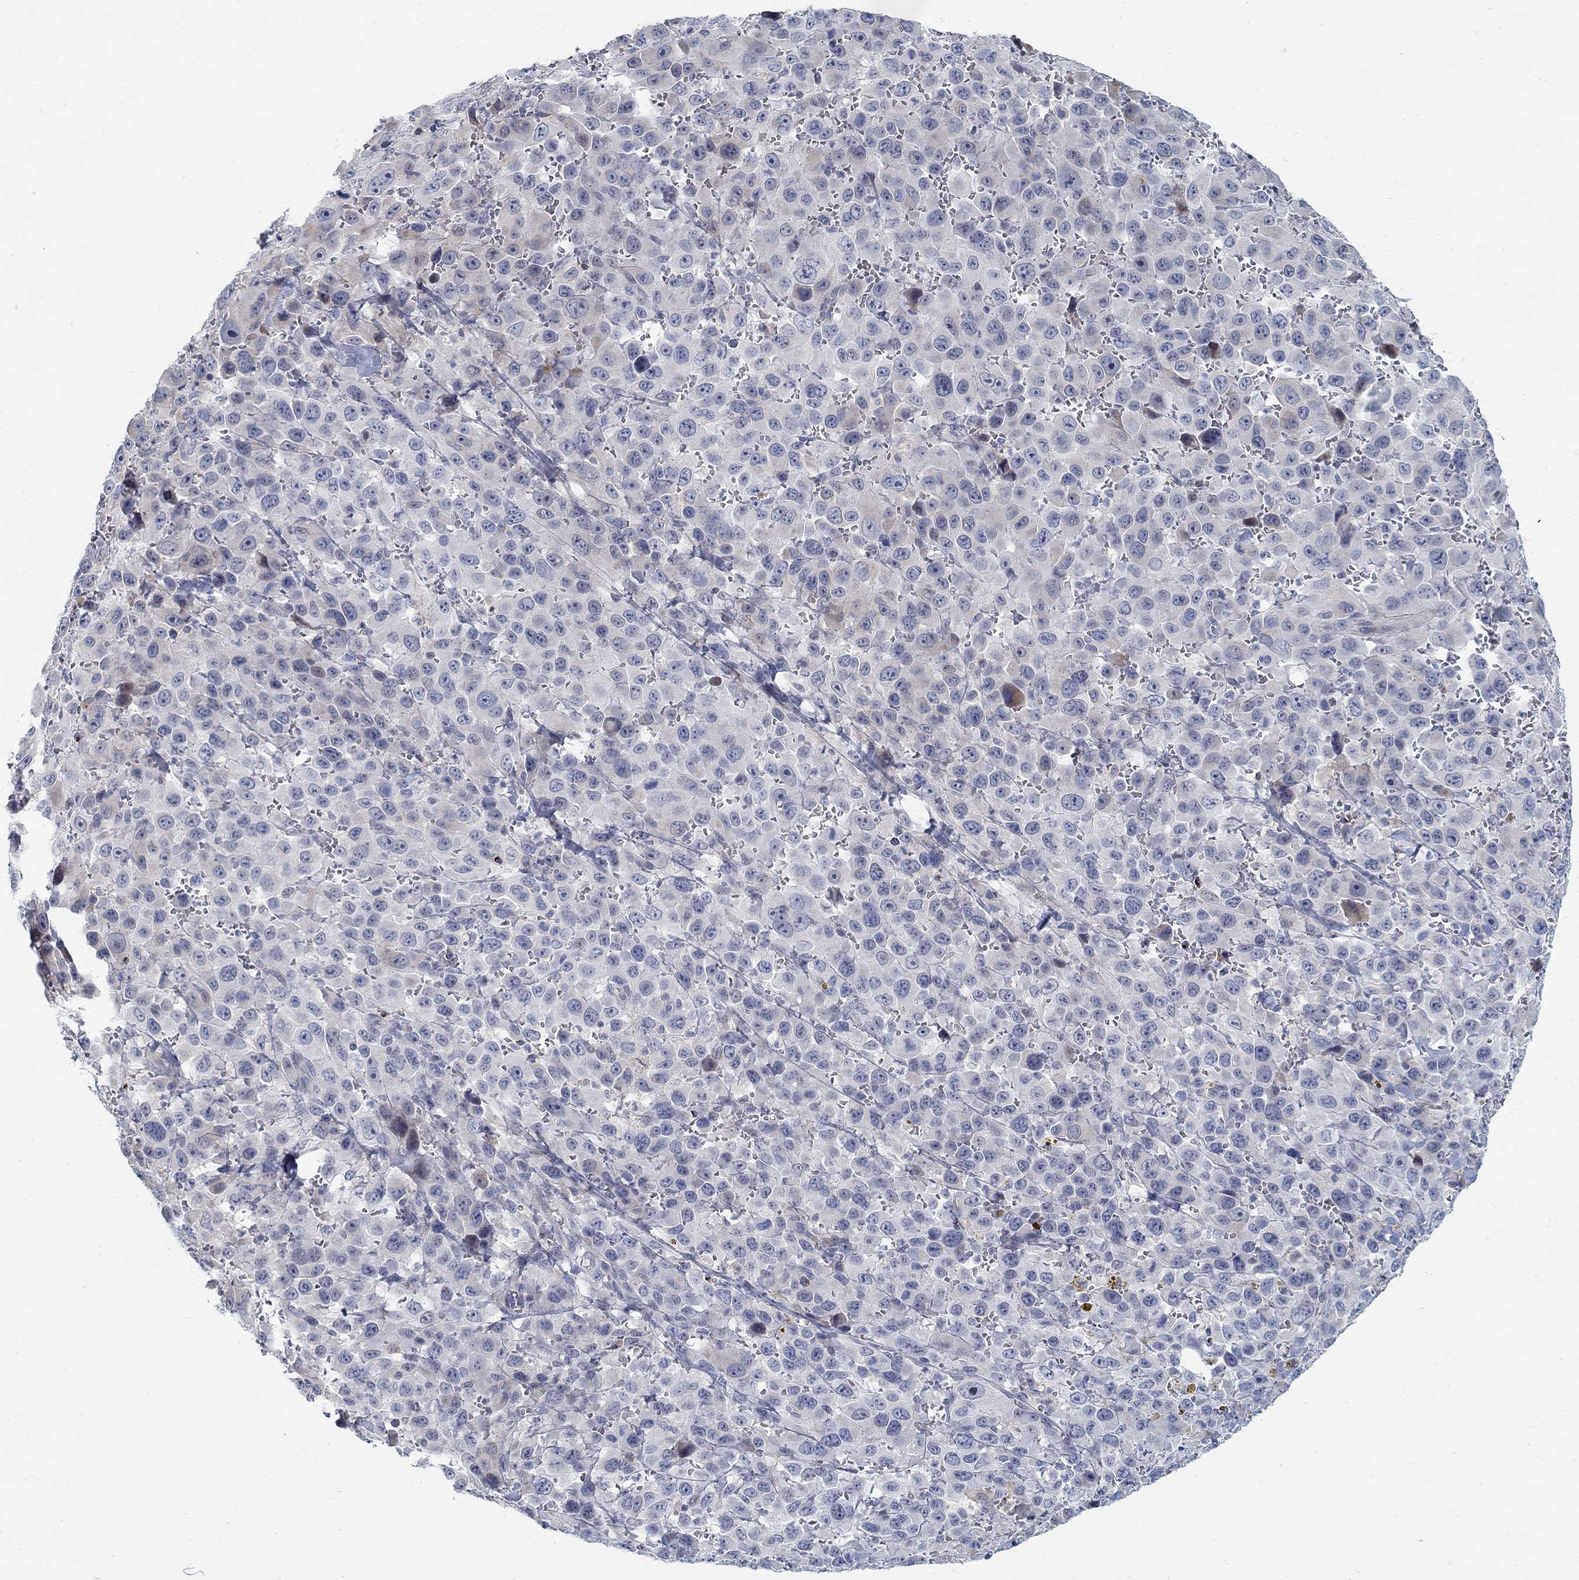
{"staining": {"intensity": "negative", "quantity": "none", "location": "none"}, "tissue": "melanoma", "cell_type": "Tumor cells", "image_type": "cancer", "snomed": [{"axis": "morphology", "description": "Malignant melanoma, NOS"}, {"axis": "topography", "description": "Skin"}], "caption": "Immunohistochemistry (IHC) of human melanoma shows no positivity in tumor cells.", "gene": "ANO7", "patient": {"sex": "female", "age": 91}}